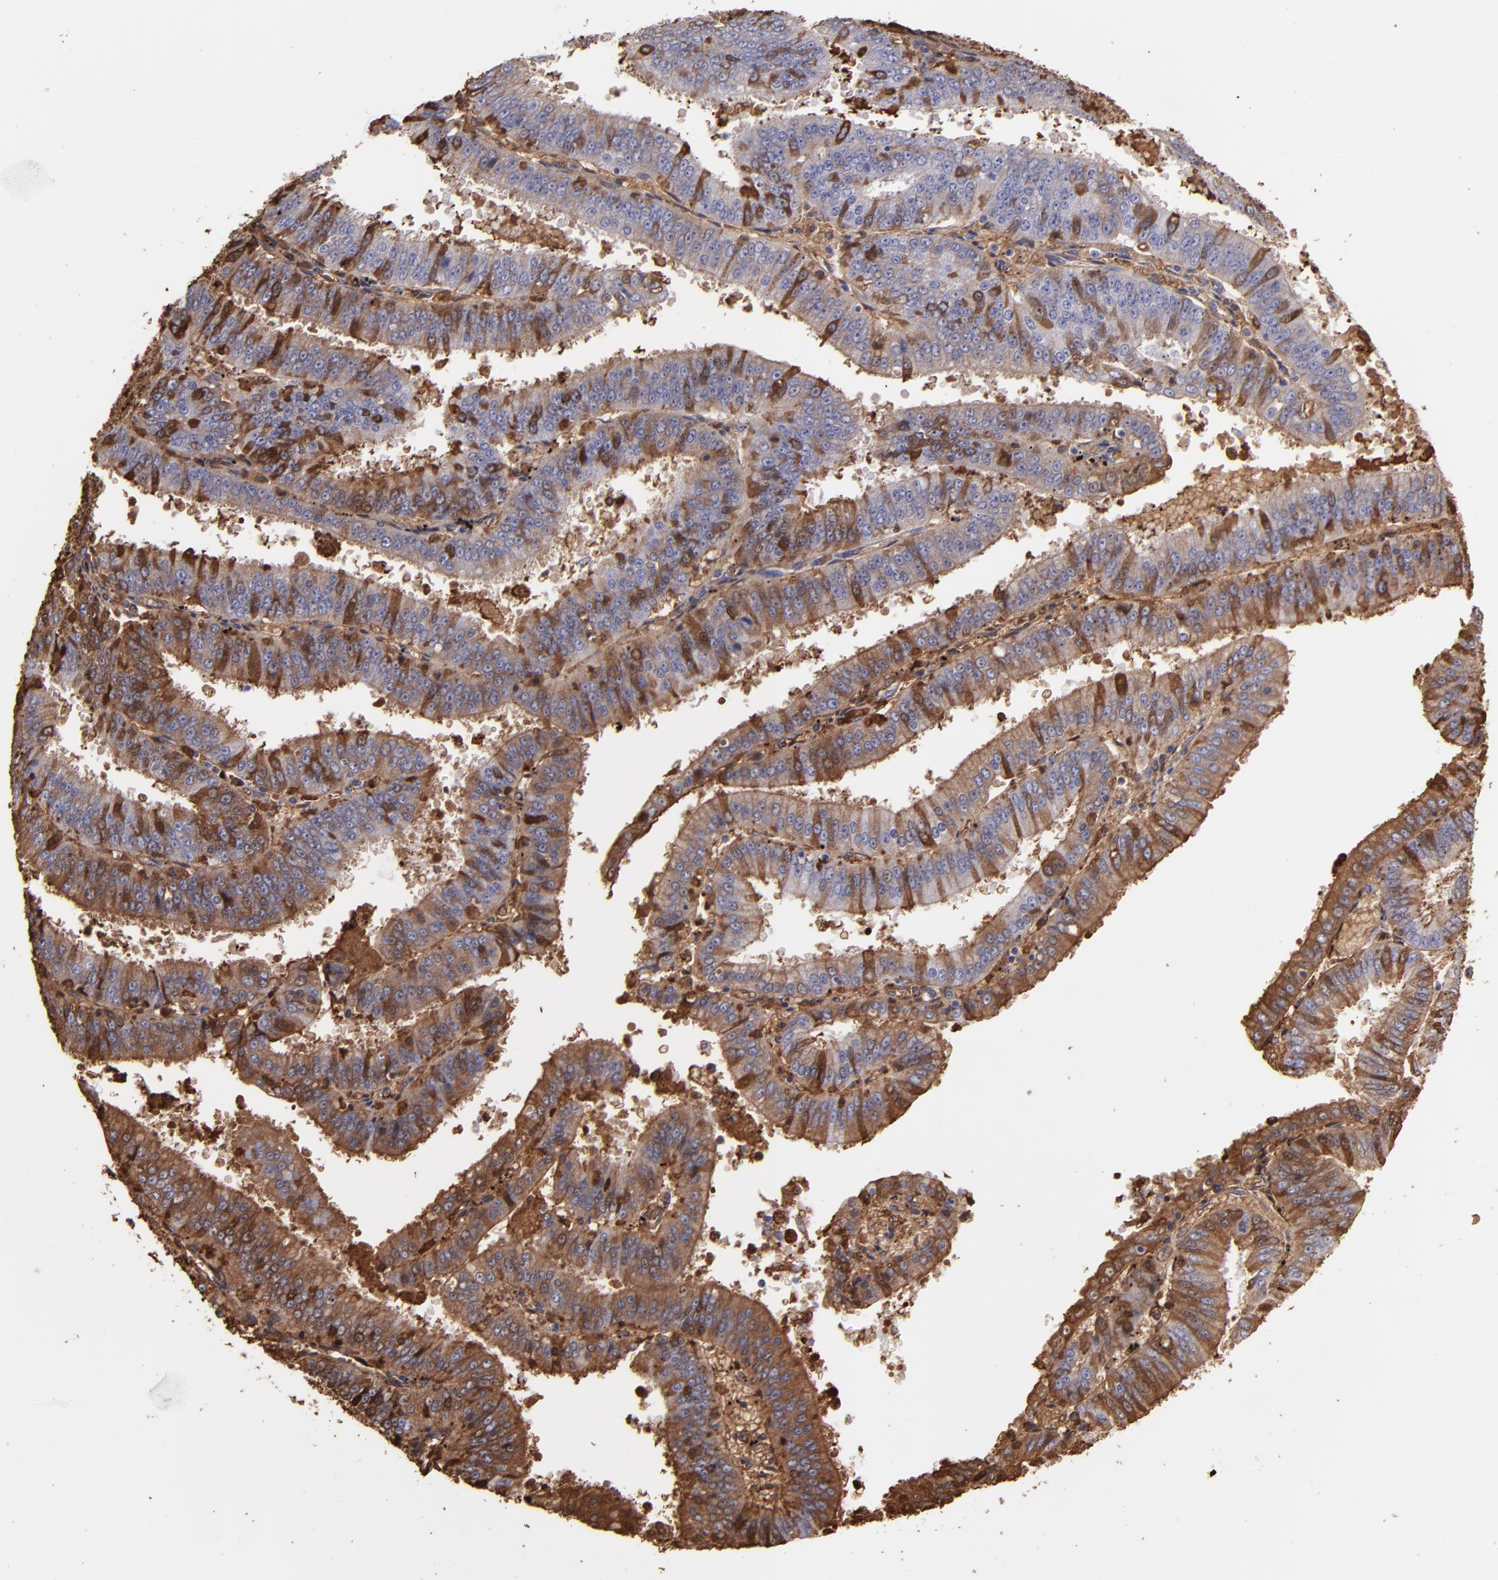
{"staining": {"intensity": "moderate", "quantity": "25%-75%", "location": "cytoplasmic/membranous"}, "tissue": "endometrial cancer", "cell_type": "Tumor cells", "image_type": "cancer", "snomed": [{"axis": "morphology", "description": "Adenocarcinoma, NOS"}, {"axis": "topography", "description": "Endometrium"}], "caption": "A brown stain shows moderate cytoplasmic/membranous positivity of a protein in human endometrial cancer tumor cells.", "gene": "FGB", "patient": {"sex": "female", "age": 66}}